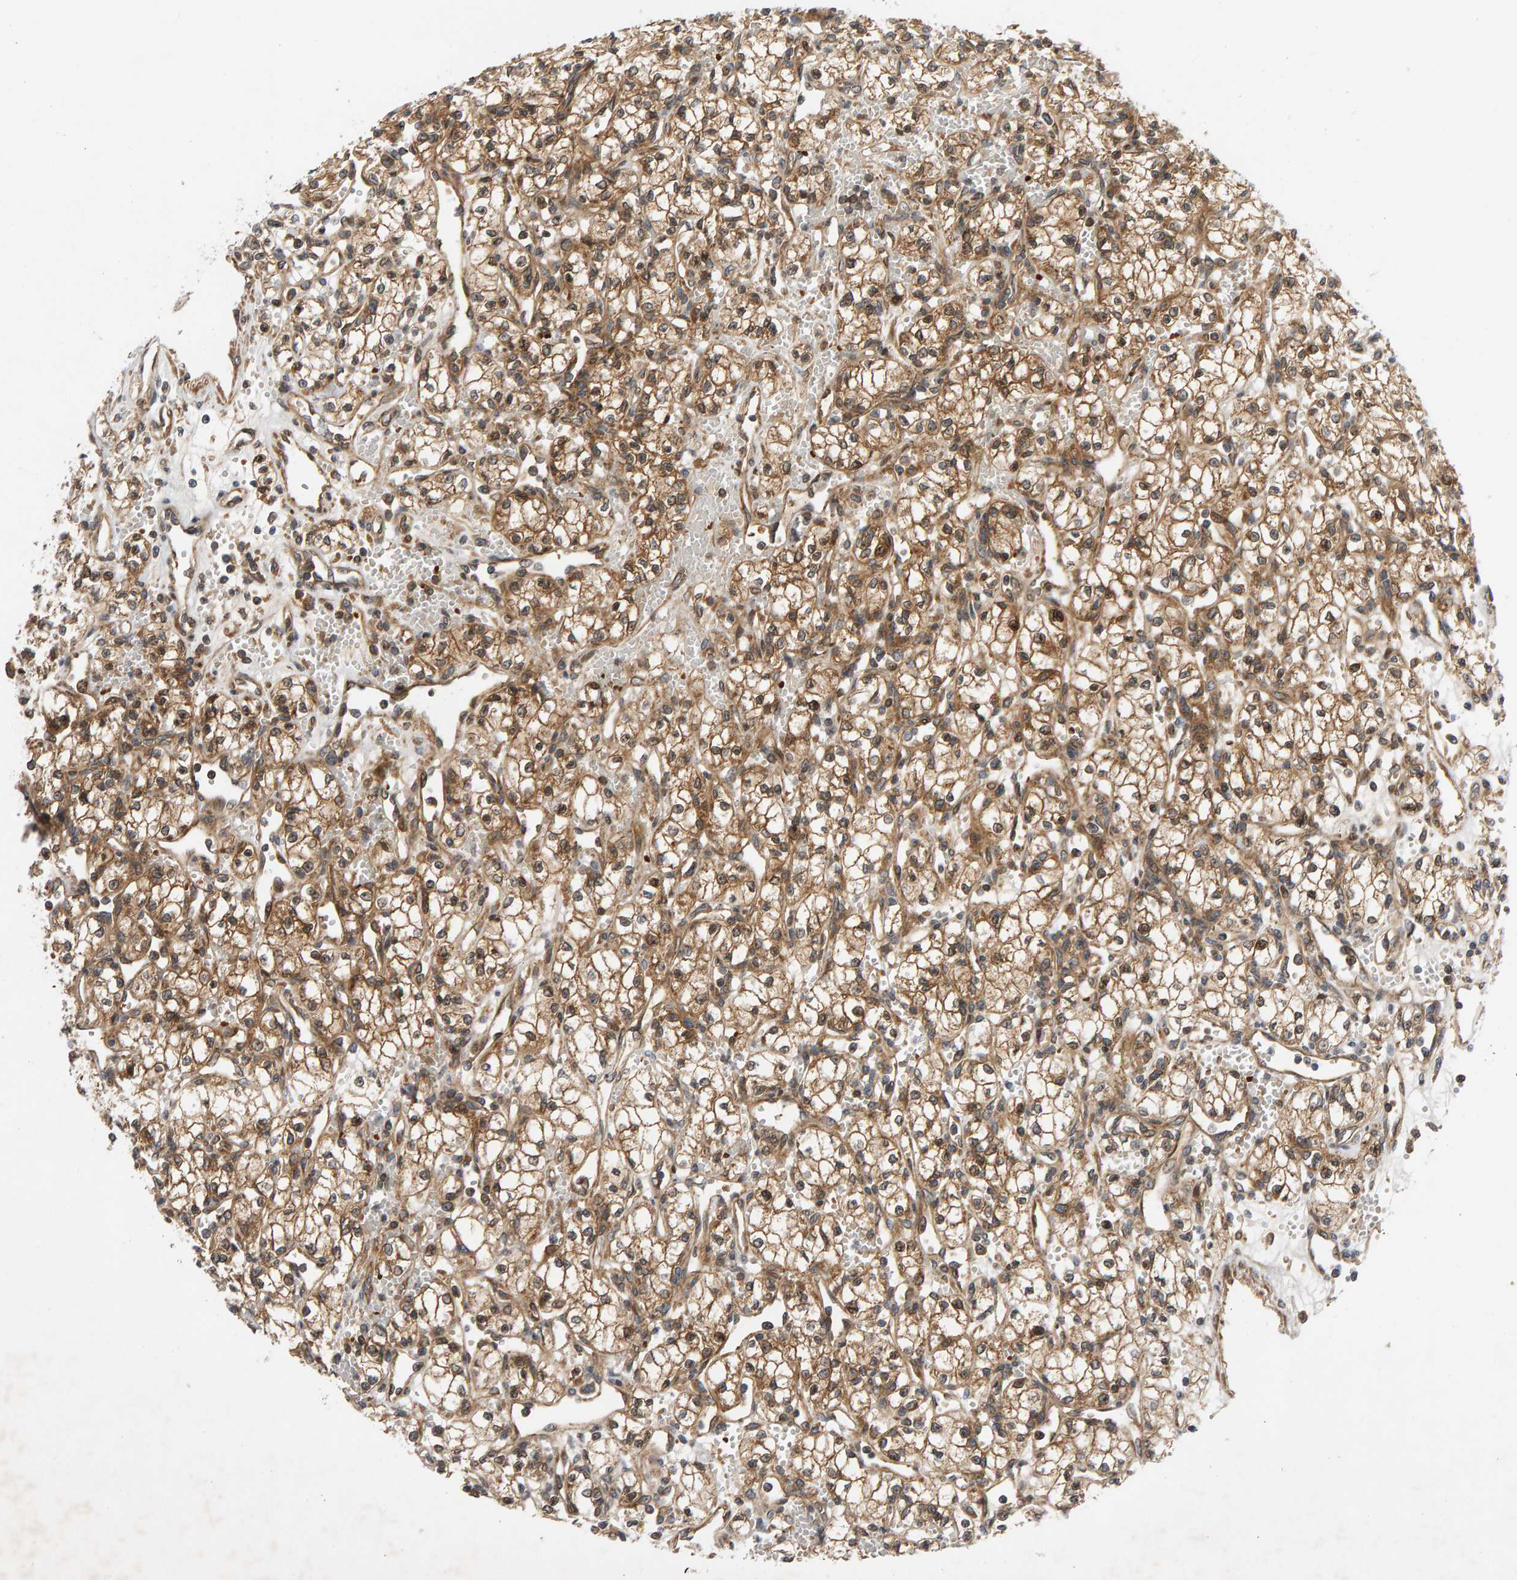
{"staining": {"intensity": "moderate", "quantity": ">75%", "location": "cytoplasmic/membranous"}, "tissue": "renal cancer", "cell_type": "Tumor cells", "image_type": "cancer", "snomed": [{"axis": "morphology", "description": "Adenocarcinoma, NOS"}, {"axis": "topography", "description": "Kidney"}], "caption": "Renal cancer (adenocarcinoma) stained for a protein shows moderate cytoplasmic/membranous positivity in tumor cells. (DAB IHC, brown staining for protein, blue staining for nuclei).", "gene": "BAHCC1", "patient": {"sex": "male", "age": 59}}